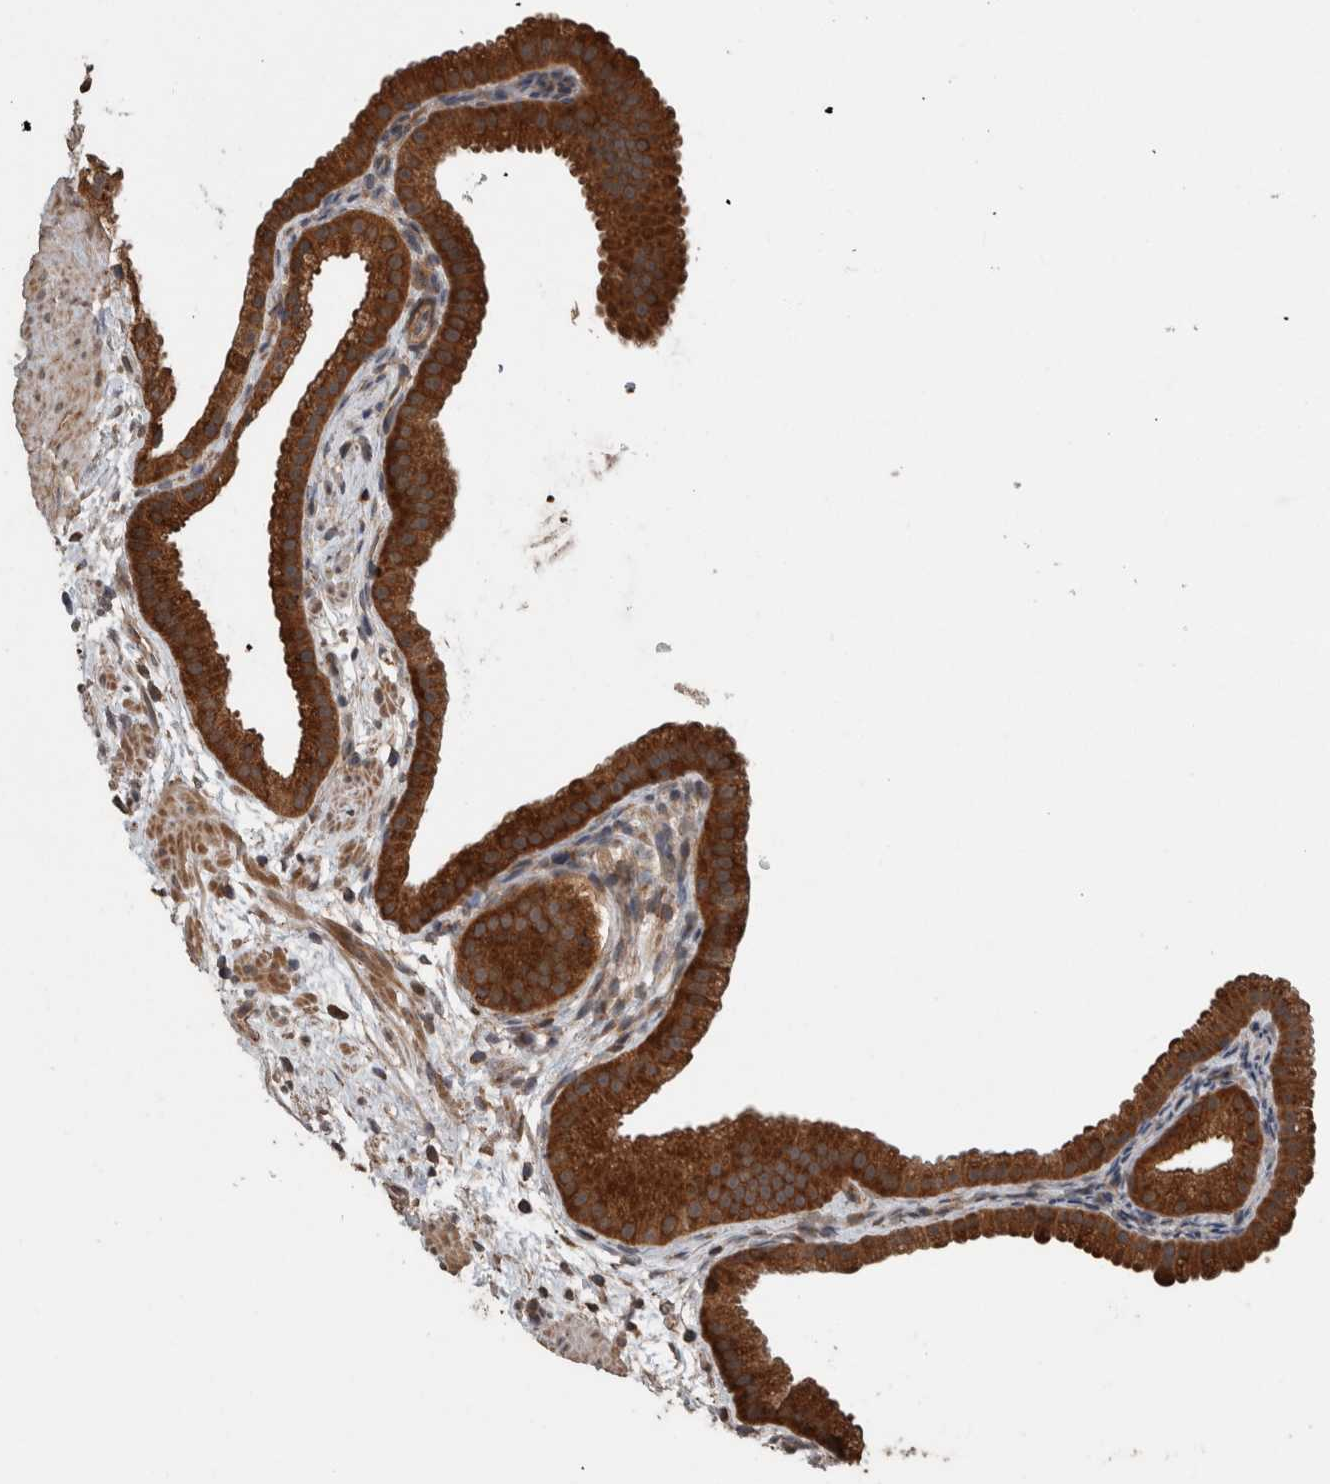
{"staining": {"intensity": "strong", "quantity": ">75%", "location": "cytoplasmic/membranous"}, "tissue": "gallbladder", "cell_type": "Glandular cells", "image_type": "normal", "snomed": [{"axis": "morphology", "description": "Normal tissue, NOS"}, {"axis": "topography", "description": "Gallbladder"}], "caption": "The histopathology image exhibits staining of unremarkable gallbladder, revealing strong cytoplasmic/membranous protein positivity (brown color) within glandular cells.", "gene": "RIOK3", "patient": {"sex": "female", "age": 64}}